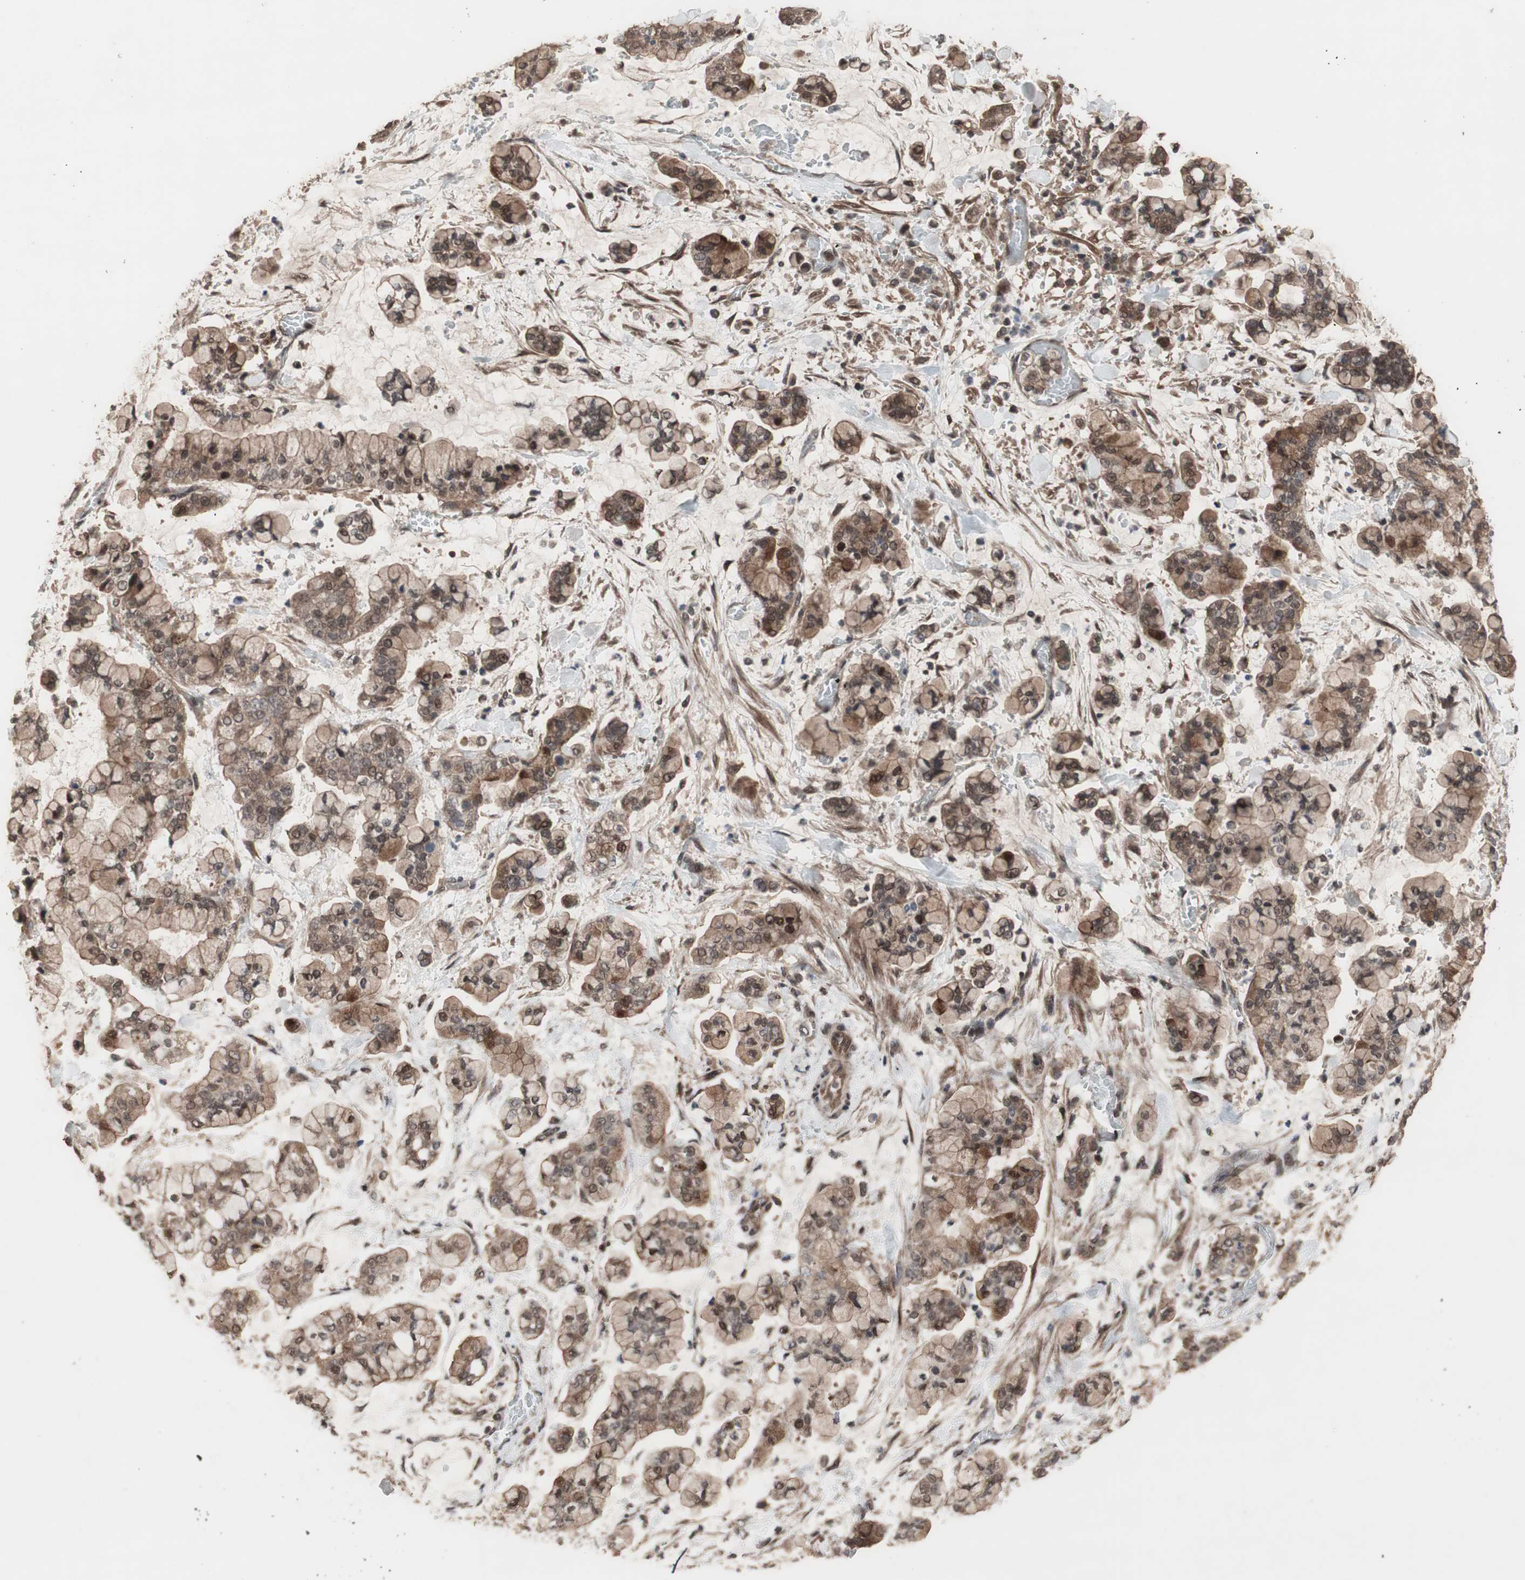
{"staining": {"intensity": "moderate", "quantity": ">75%", "location": "cytoplasmic/membranous"}, "tissue": "stomach cancer", "cell_type": "Tumor cells", "image_type": "cancer", "snomed": [{"axis": "morphology", "description": "Normal tissue, NOS"}, {"axis": "morphology", "description": "Adenocarcinoma, NOS"}, {"axis": "topography", "description": "Stomach, upper"}, {"axis": "topography", "description": "Stomach"}], "caption": "IHC photomicrograph of stomach adenocarcinoma stained for a protein (brown), which exhibits medium levels of moderate cytoplasmic/membranous expression in about >75% of tumor cells.", "gene": "KANSL1", "patient": {"sex": "male", "age": 76}}